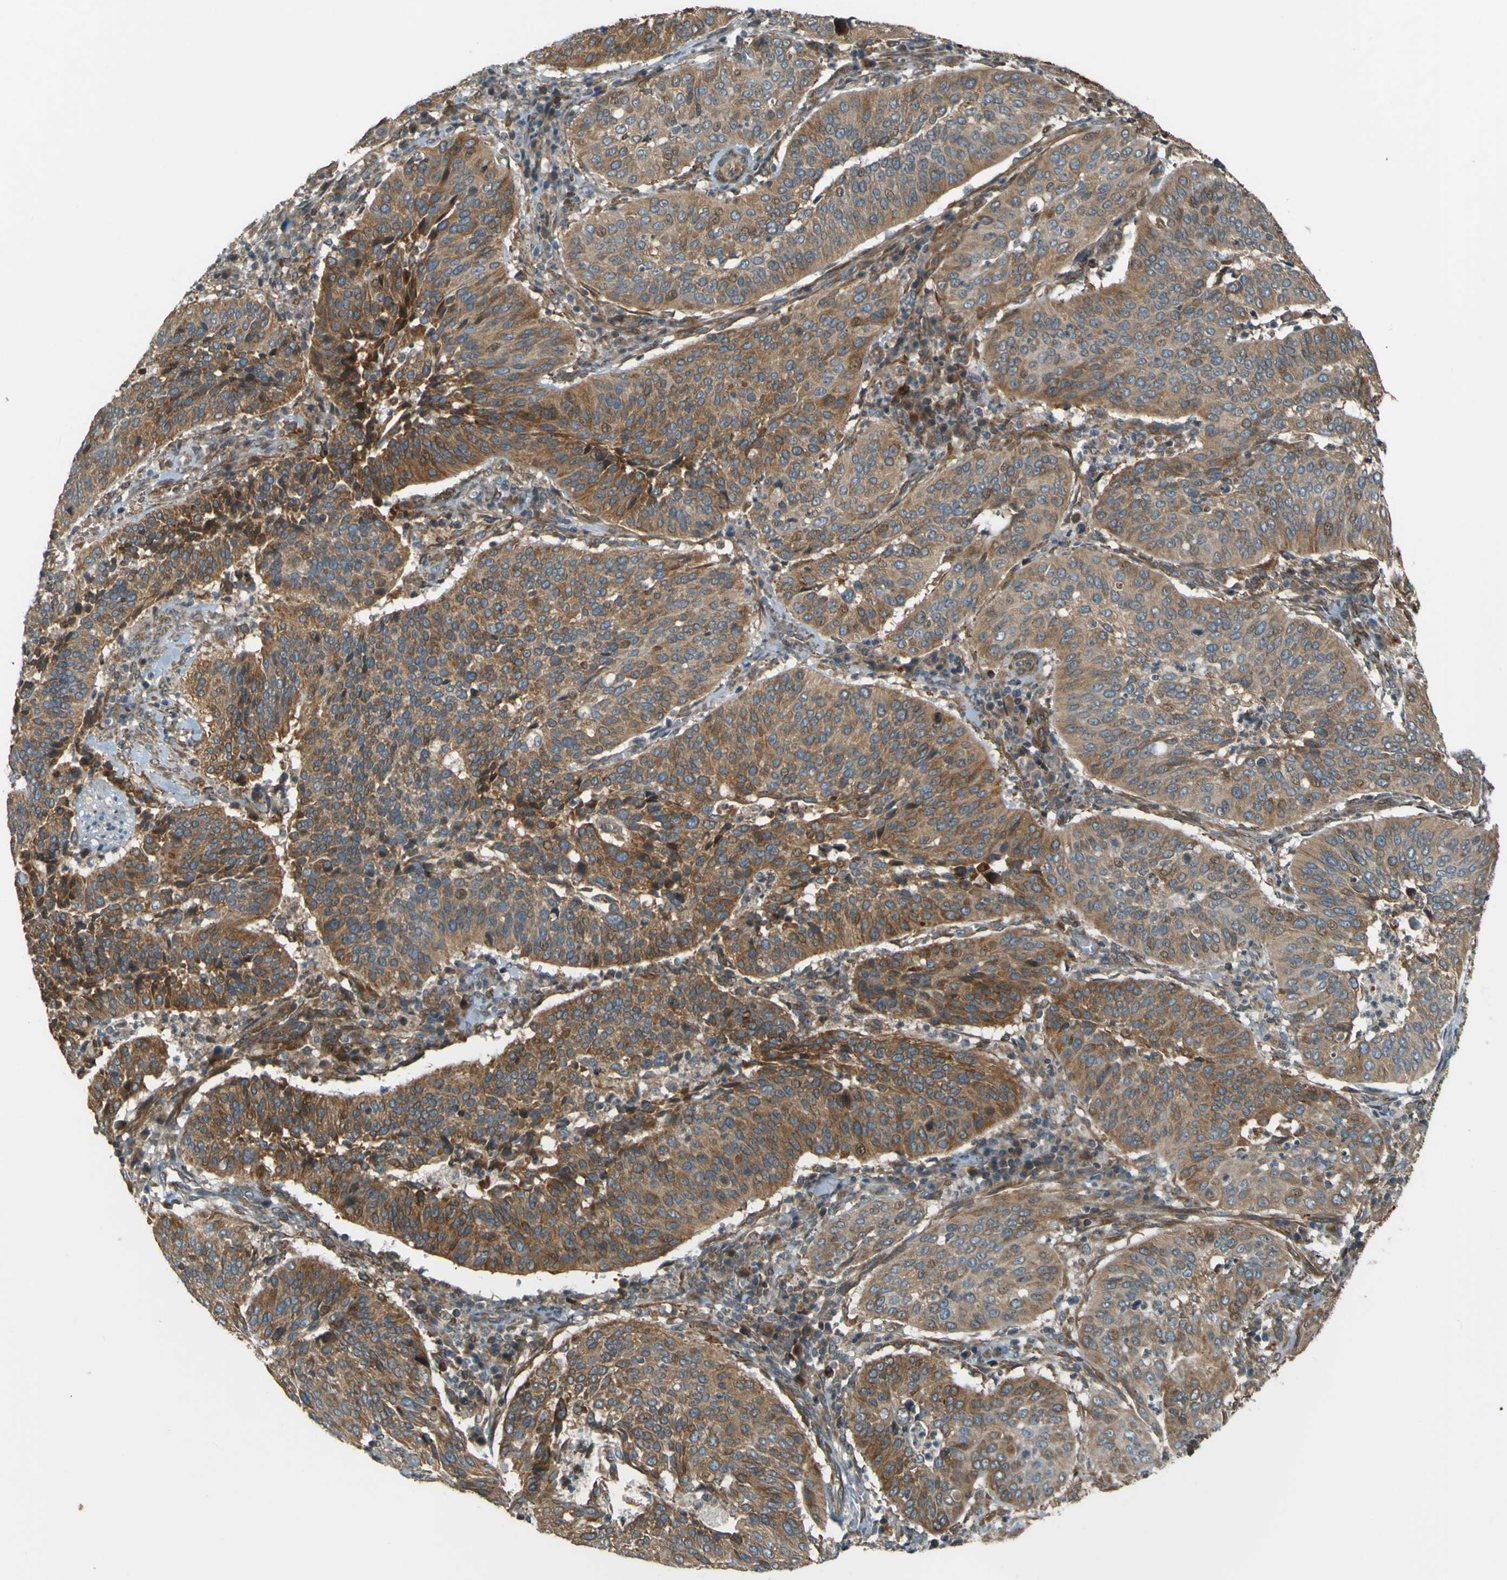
{"staining": {"intensity": "moderate", "quantity": ">75%", "location": "cytoplasmic/membranous"}, "tissue": "cervical cancer", "cell_type": "Tumor cells", "image_type": "cancer", "snomed": [{"axis": "morphology", "description": "Normal tissue, NOS"}, {"axis": "morphology", "description": "Squamous cell carcinoma, NOS"}, {"axis": "topography", "description": "Cervix"}], "caption": "Moderate cytoplasmic/membranous positivity is identified in approximately >75% of tumor cells in cervical cancer.", "gene": "LPCAT1", "patient": {"sex": "female", "age": 39}}